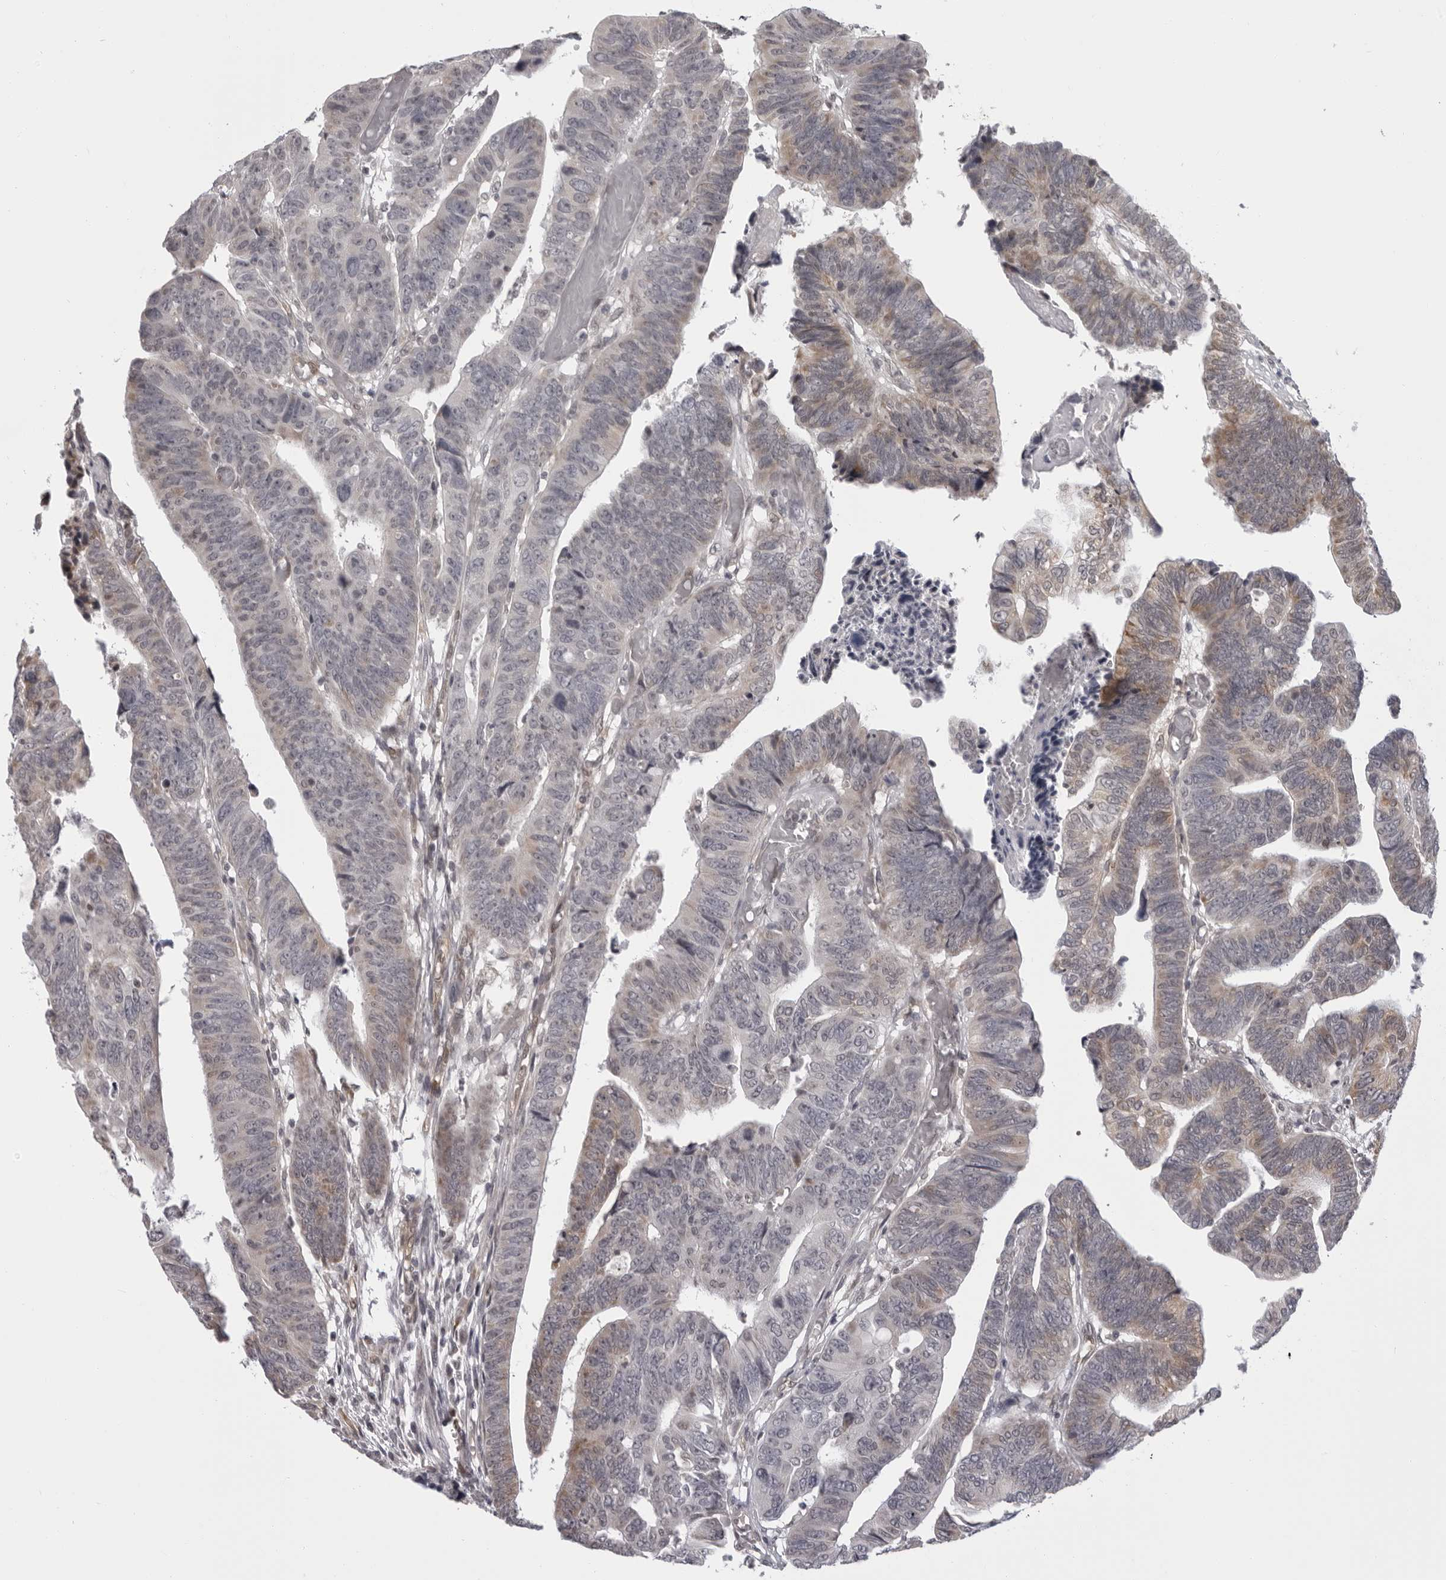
{"staining": {"intensity": "weak", "quantity": ">75%", "location": "cytoplasmic/membranous"}, "tissue": "colorectal cancer", "cell_type": "Tumor cells", "image_type": "cancer", "snomed": [{"axis": "morphology", "description": "Adenocarcinoma, NOS"}, {"axis": "topography", "description": "Rectum"}], "caption": "Weak cytoplasmic/membranous expression for a protein is identified in about >75% of tumor cells of adenocarcinoma (colorectal) using immunohistochemistry (IHC).", "gene": "MAPK12", "patient": {"sex": "female", "age": 65}}